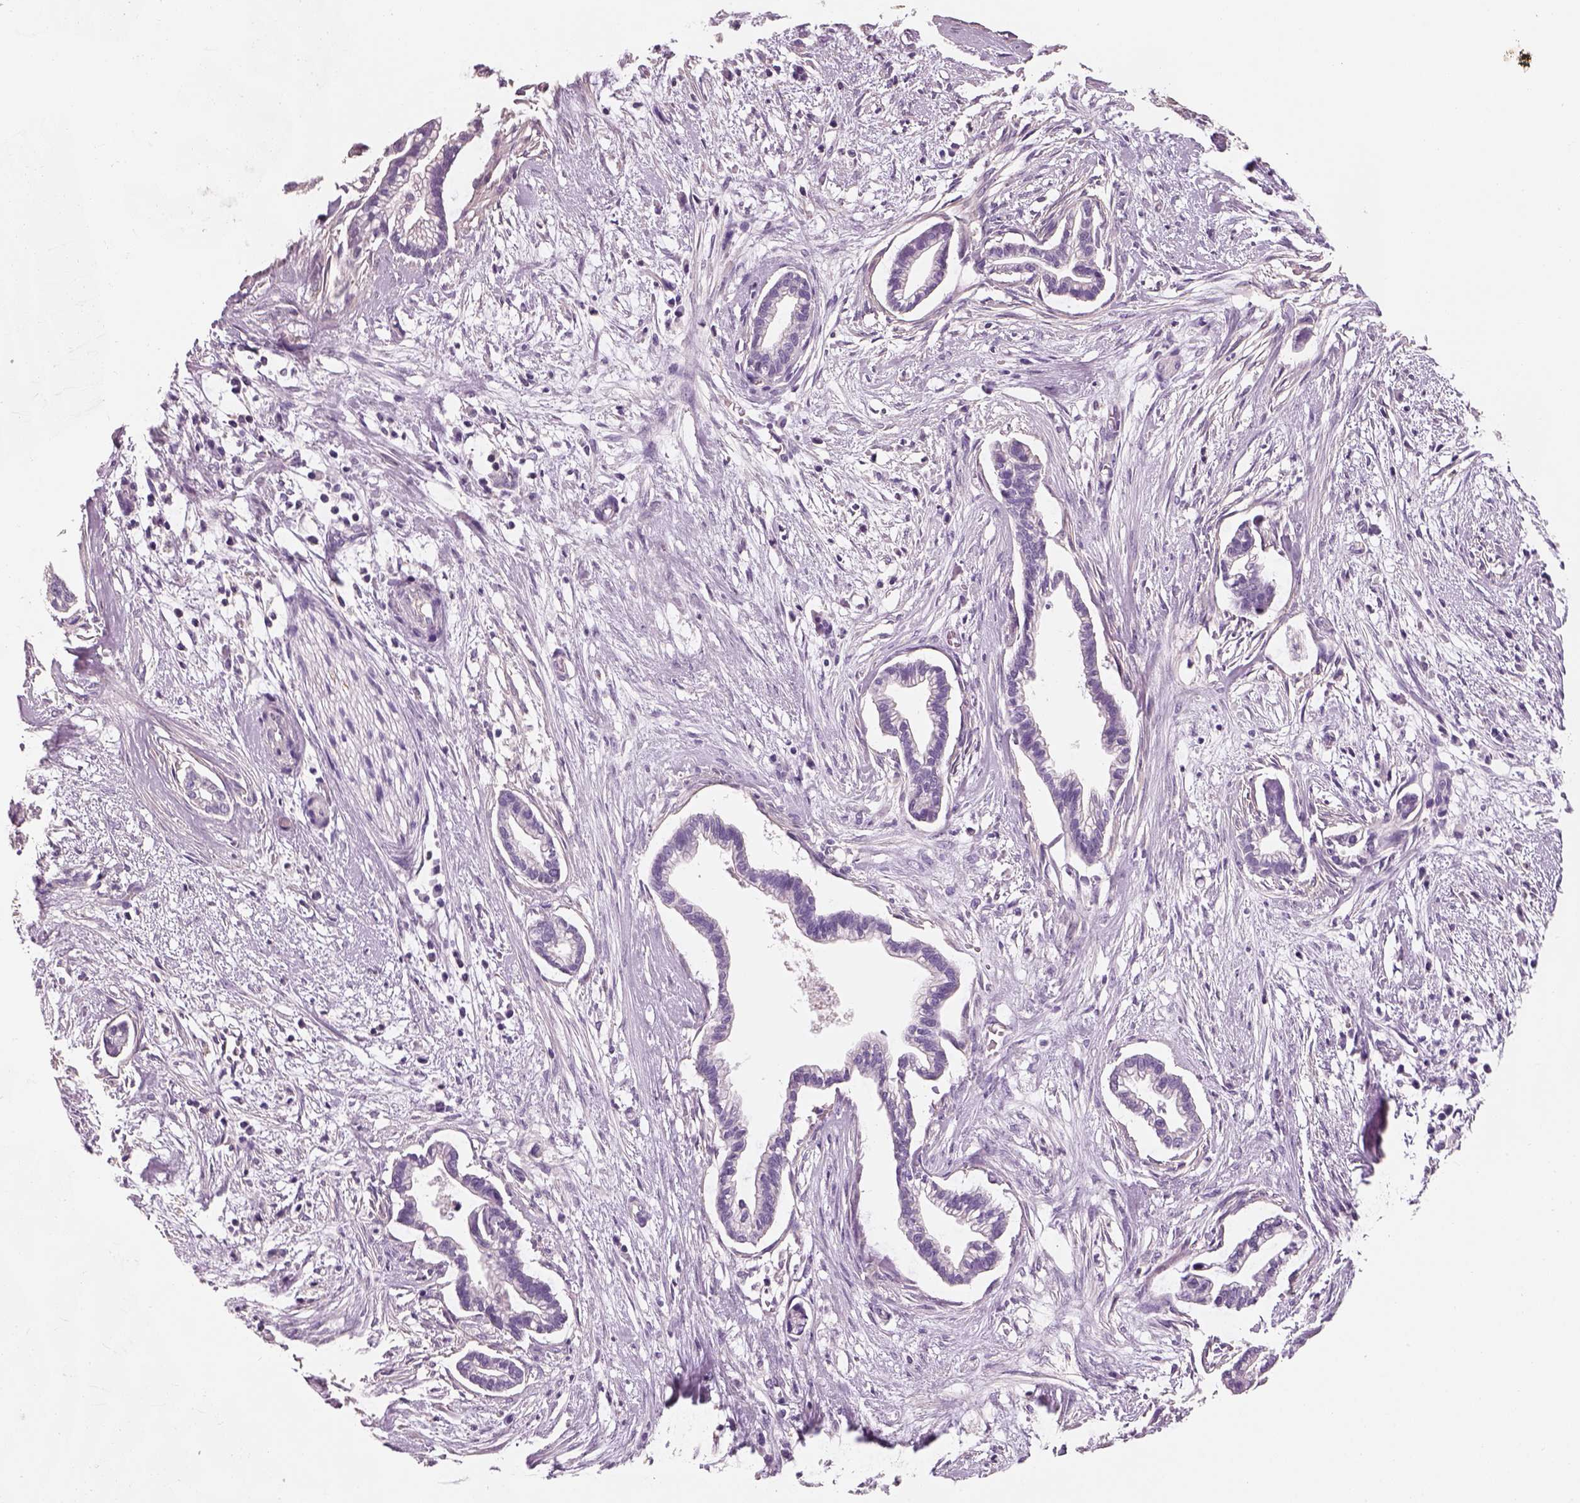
{"staining": {"intensity": "negative", "quantity": "none", "location": "none"}, "tissue": "cervical cancer", "cell_type": "Tumor cells", "image_type": "cancer", "snomed": [{"axis": "morphology", "description": "Adenocarcinoma, NOS"}, {"axis": "topography", "description": "Cervix"}], "caption": "Human cervical cancer (adenocarcinoma) stained for a protein using IHC exhibits no positivity in tumor cells.", "gene": "OTUD6A", "patient": {"sex": "female", "age": 62}}